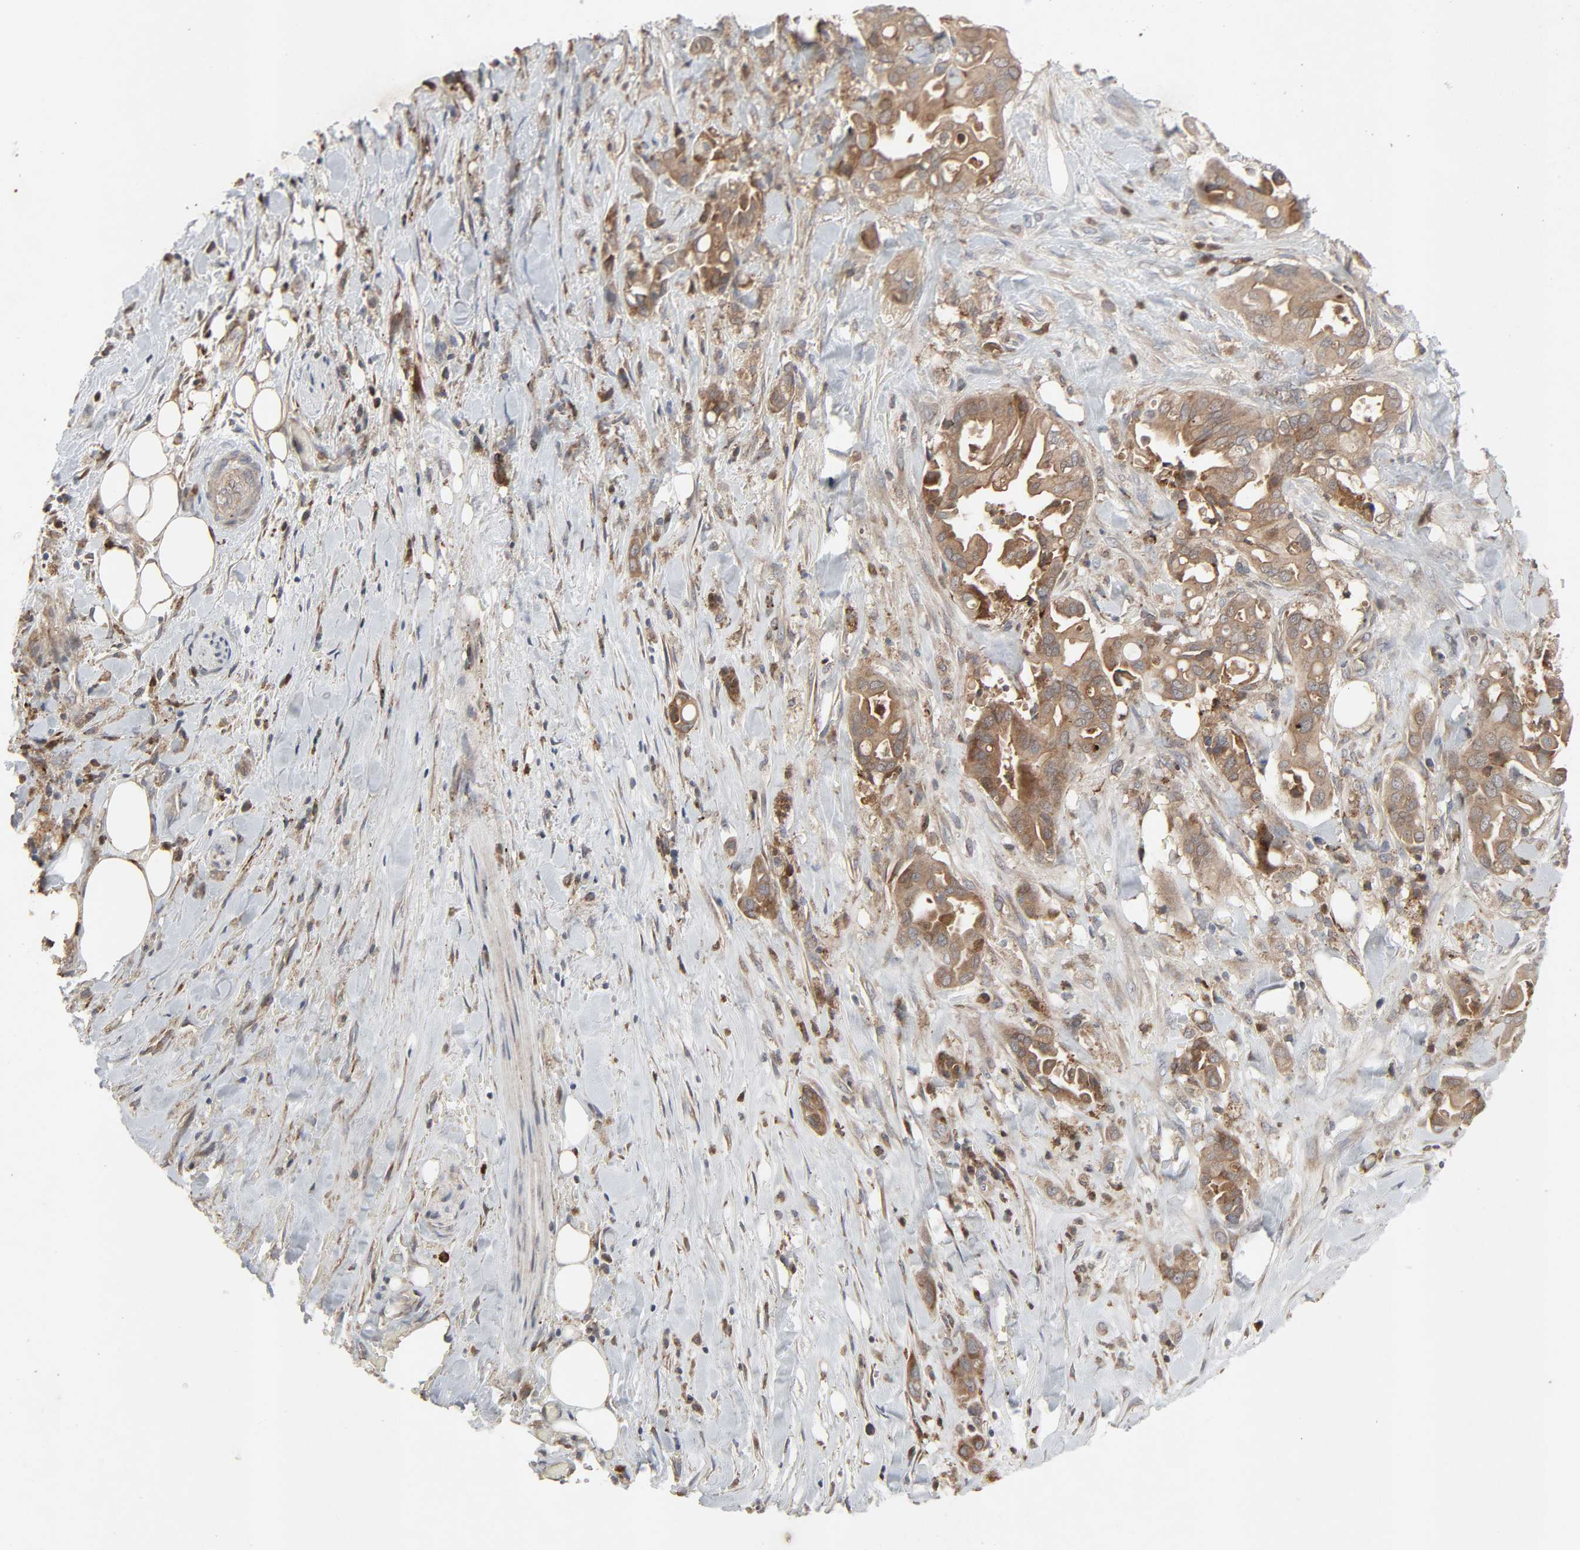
{"staining": {"intensity": "moderate", "quantity": ">75%", "location": "cytoplasmic/membranous"}, "tissue": "liver cancer", "cell_type": "Tumor cells", "image_type": "cancer", "snomed": [{"axis": "morphology", "description": "Cholangiocarcinoma"}, {"axis": "topography", "description": "Liver"}], "caption": "Liver cancer stained with DAB immunohistochemistry (IHC) shows medium levels of moderate cytoplasmic/membranous positivity in about >75% of tumor cells.", "gene": "ADCY4", "patient": {"sex": "female", "age": 68}}